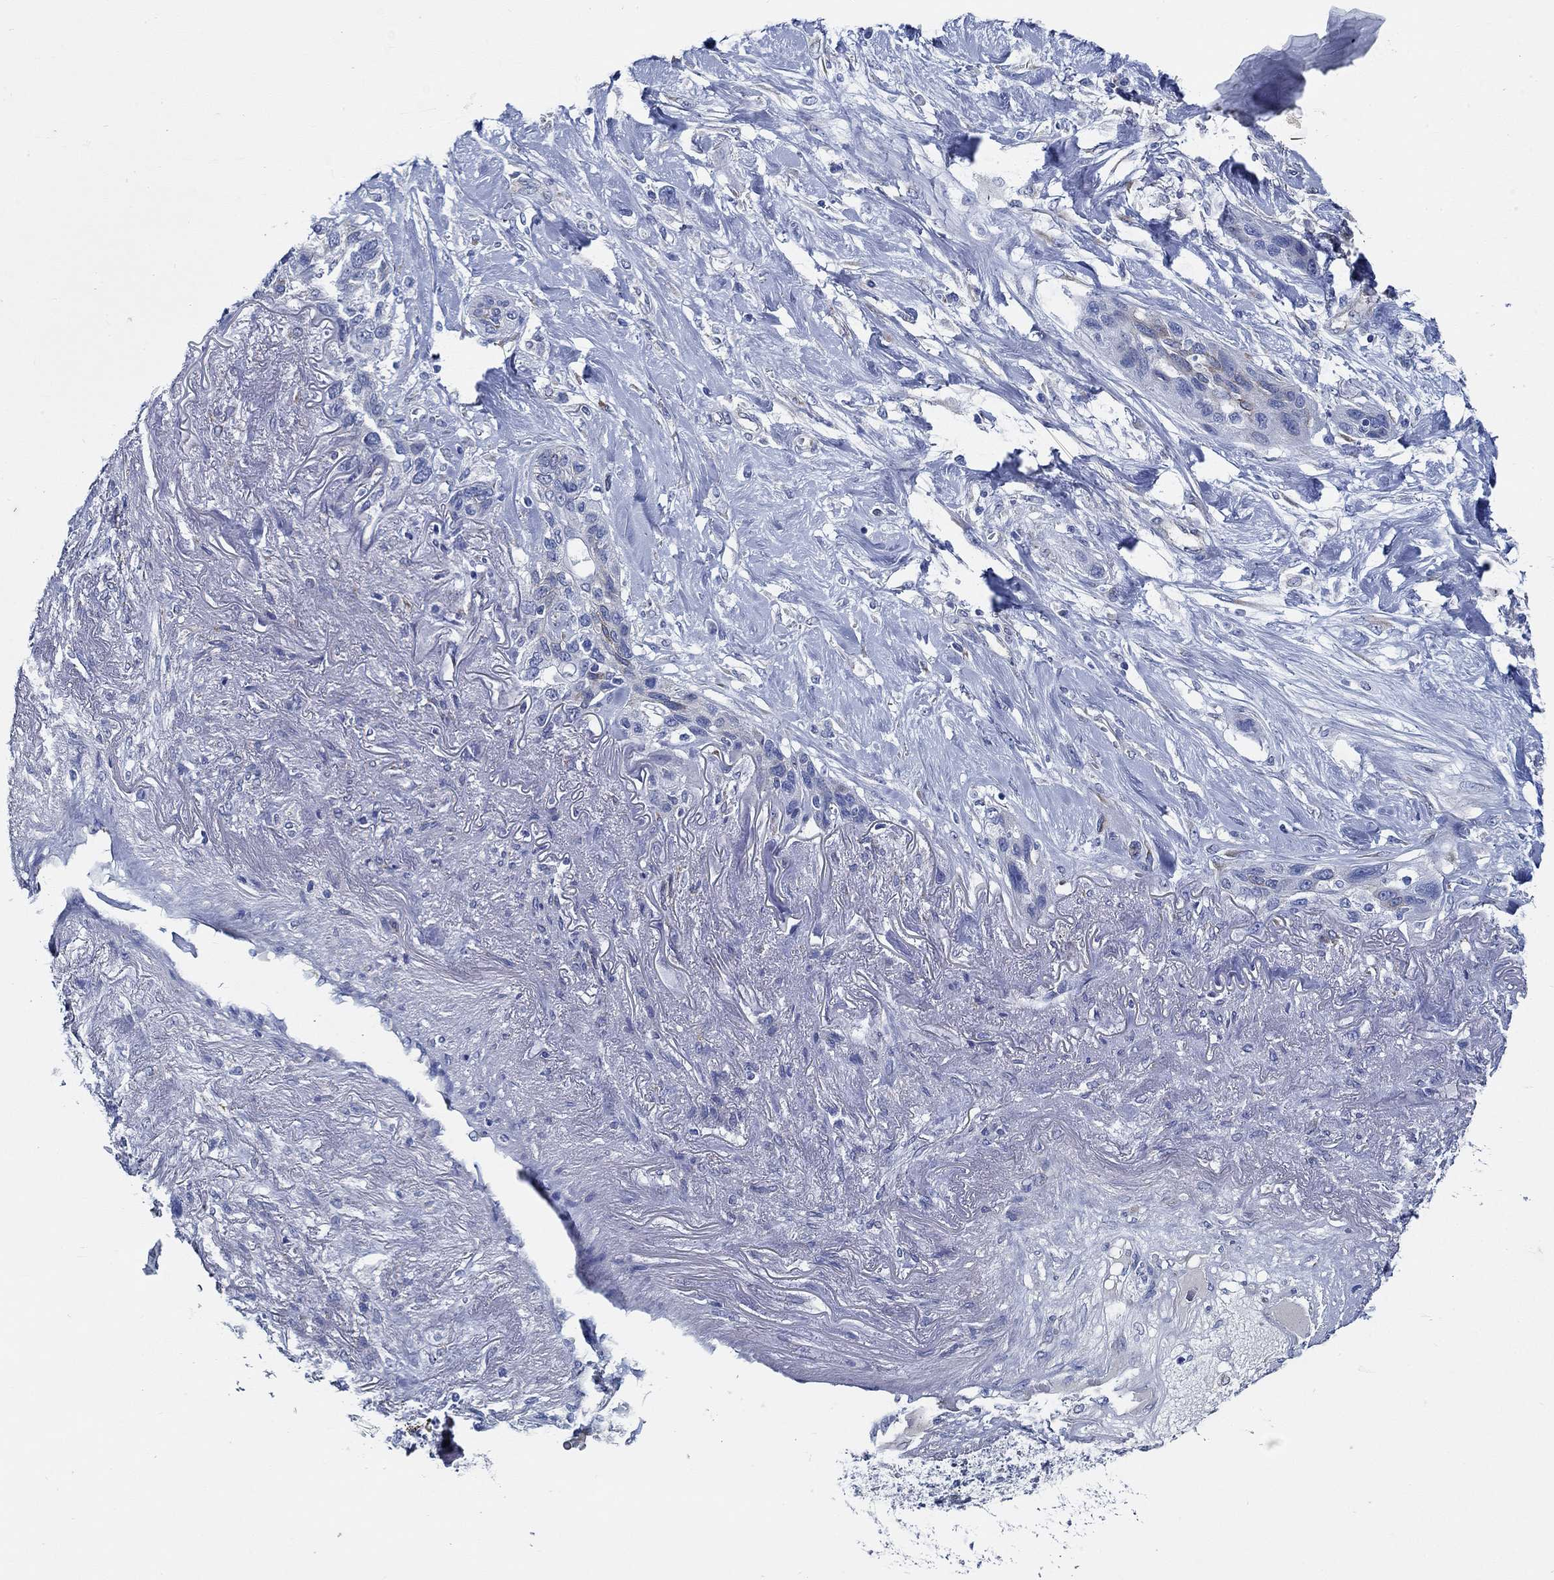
{"staining": {"intensity": "moderate", "quantity": "<25%", "location": "cytoplasmic/membranous"}, "tissue": "lung cancer", "cell_type": "Tumor cells", "image_type": "cancer", "snomed": [{"axis": "morphology", "description": "Squamous cell carcinoma, NOS"}, {"axis": "topography", "description": "Lung"}], "caption": "A photomicrograph of human lung cancer stained for a protein exhibits moderate cytoplasmic/membranous brown staining in tumor cells.", "gene": "HECW2", "patient": {"sex": "female", "age": 70}}